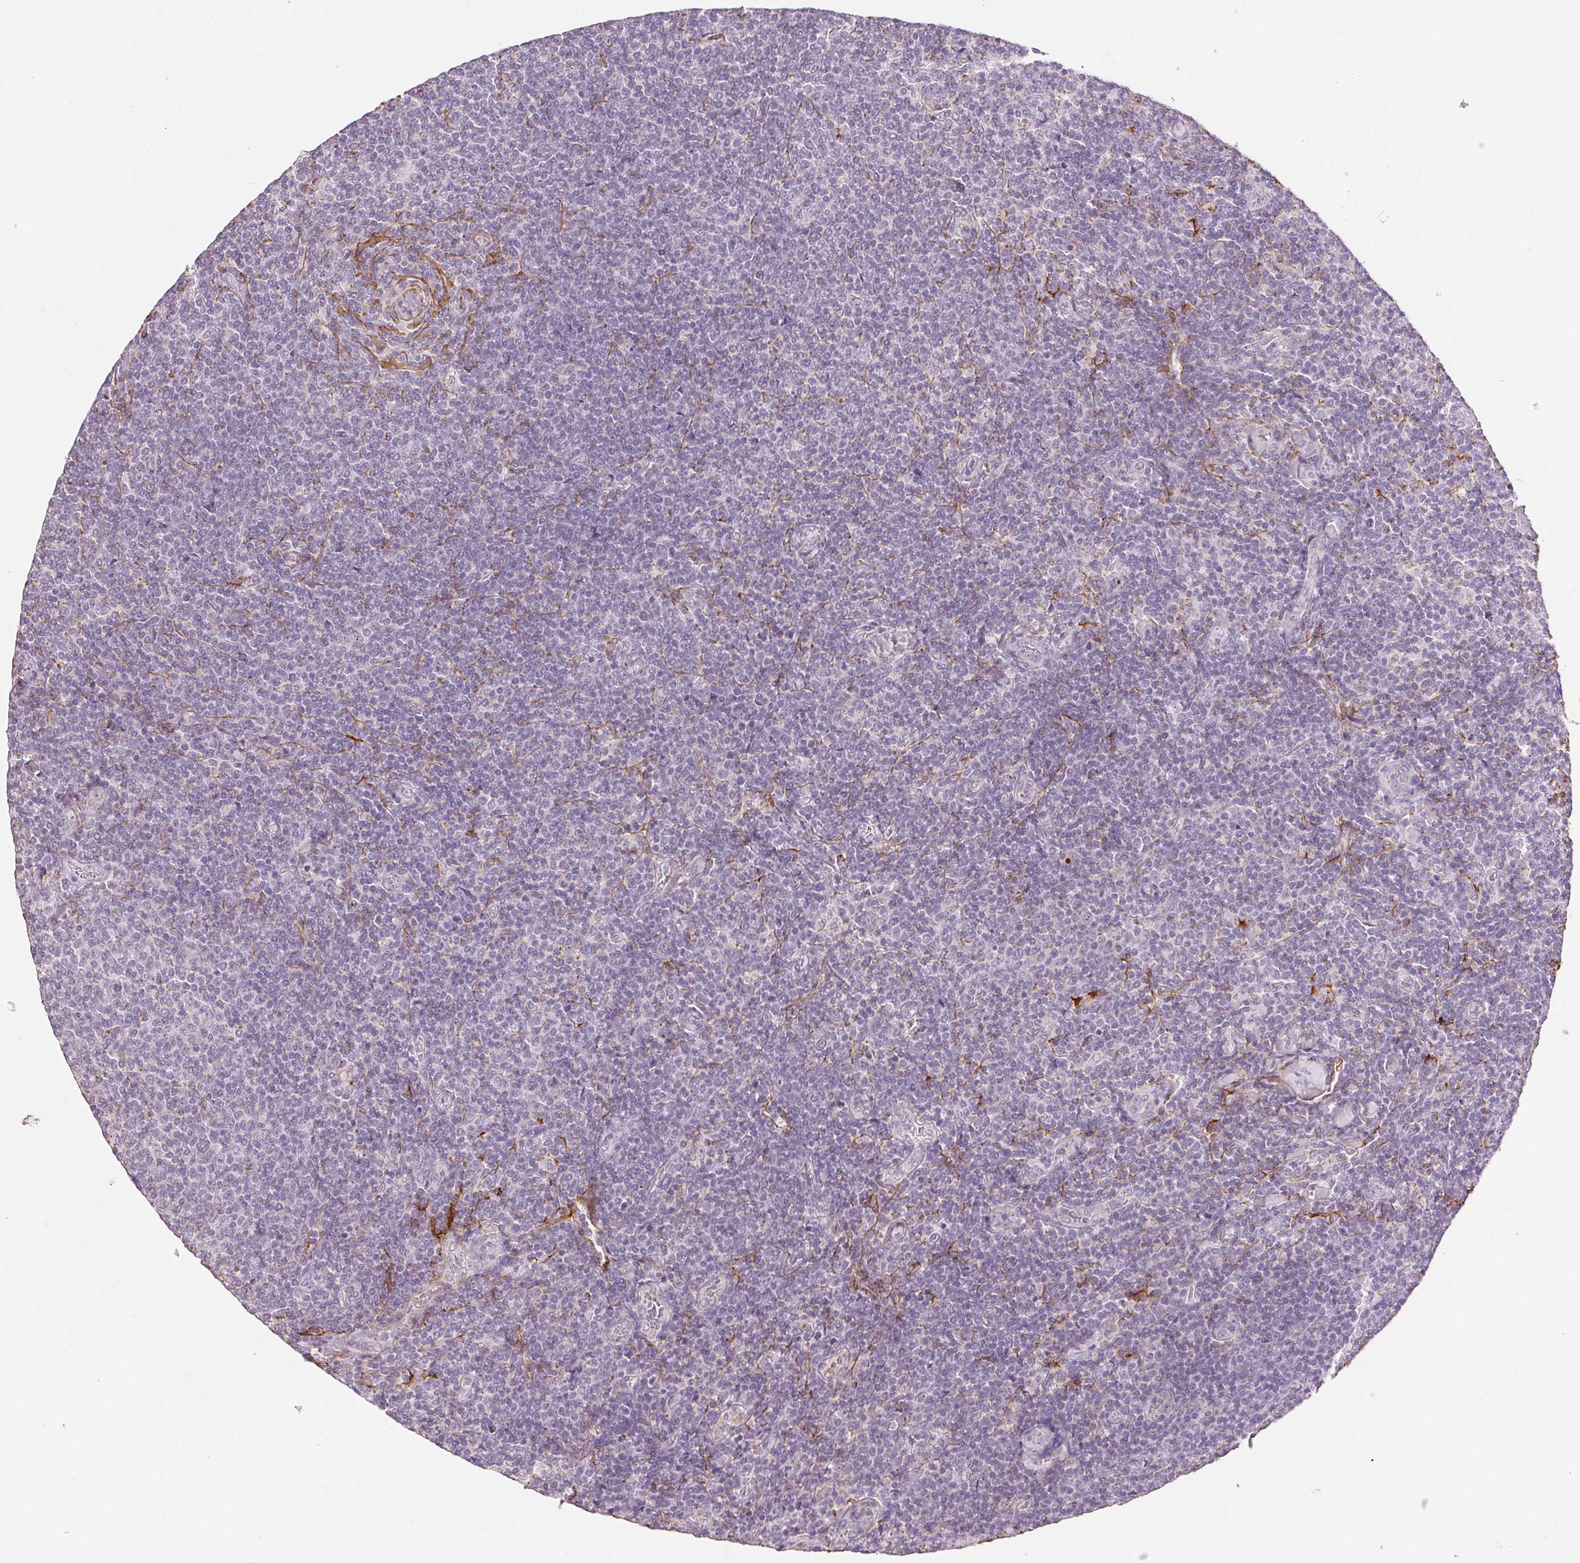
{"staining": {"intensity": "negative", "quantity": "none", "location": "none"}, "tissue": "lymphoma", "cell_type": "Tumor cells", "image_type": "cancer", "snomed": [{"axis": "morphology", "description": "Malignant lymphoma, non-Hodgkin's type, Low grade"}, {"axis": "topography", "description": "Lymph node"}], "caption": "The histopathology image shows no staining of tumor cells in lymphoma. (DAB immunohistochemistry (IHC) visualized using brightfield microscopy, high magnification).", "gene": "FBN1", "patient": {"sex": "male", "age": 52}}